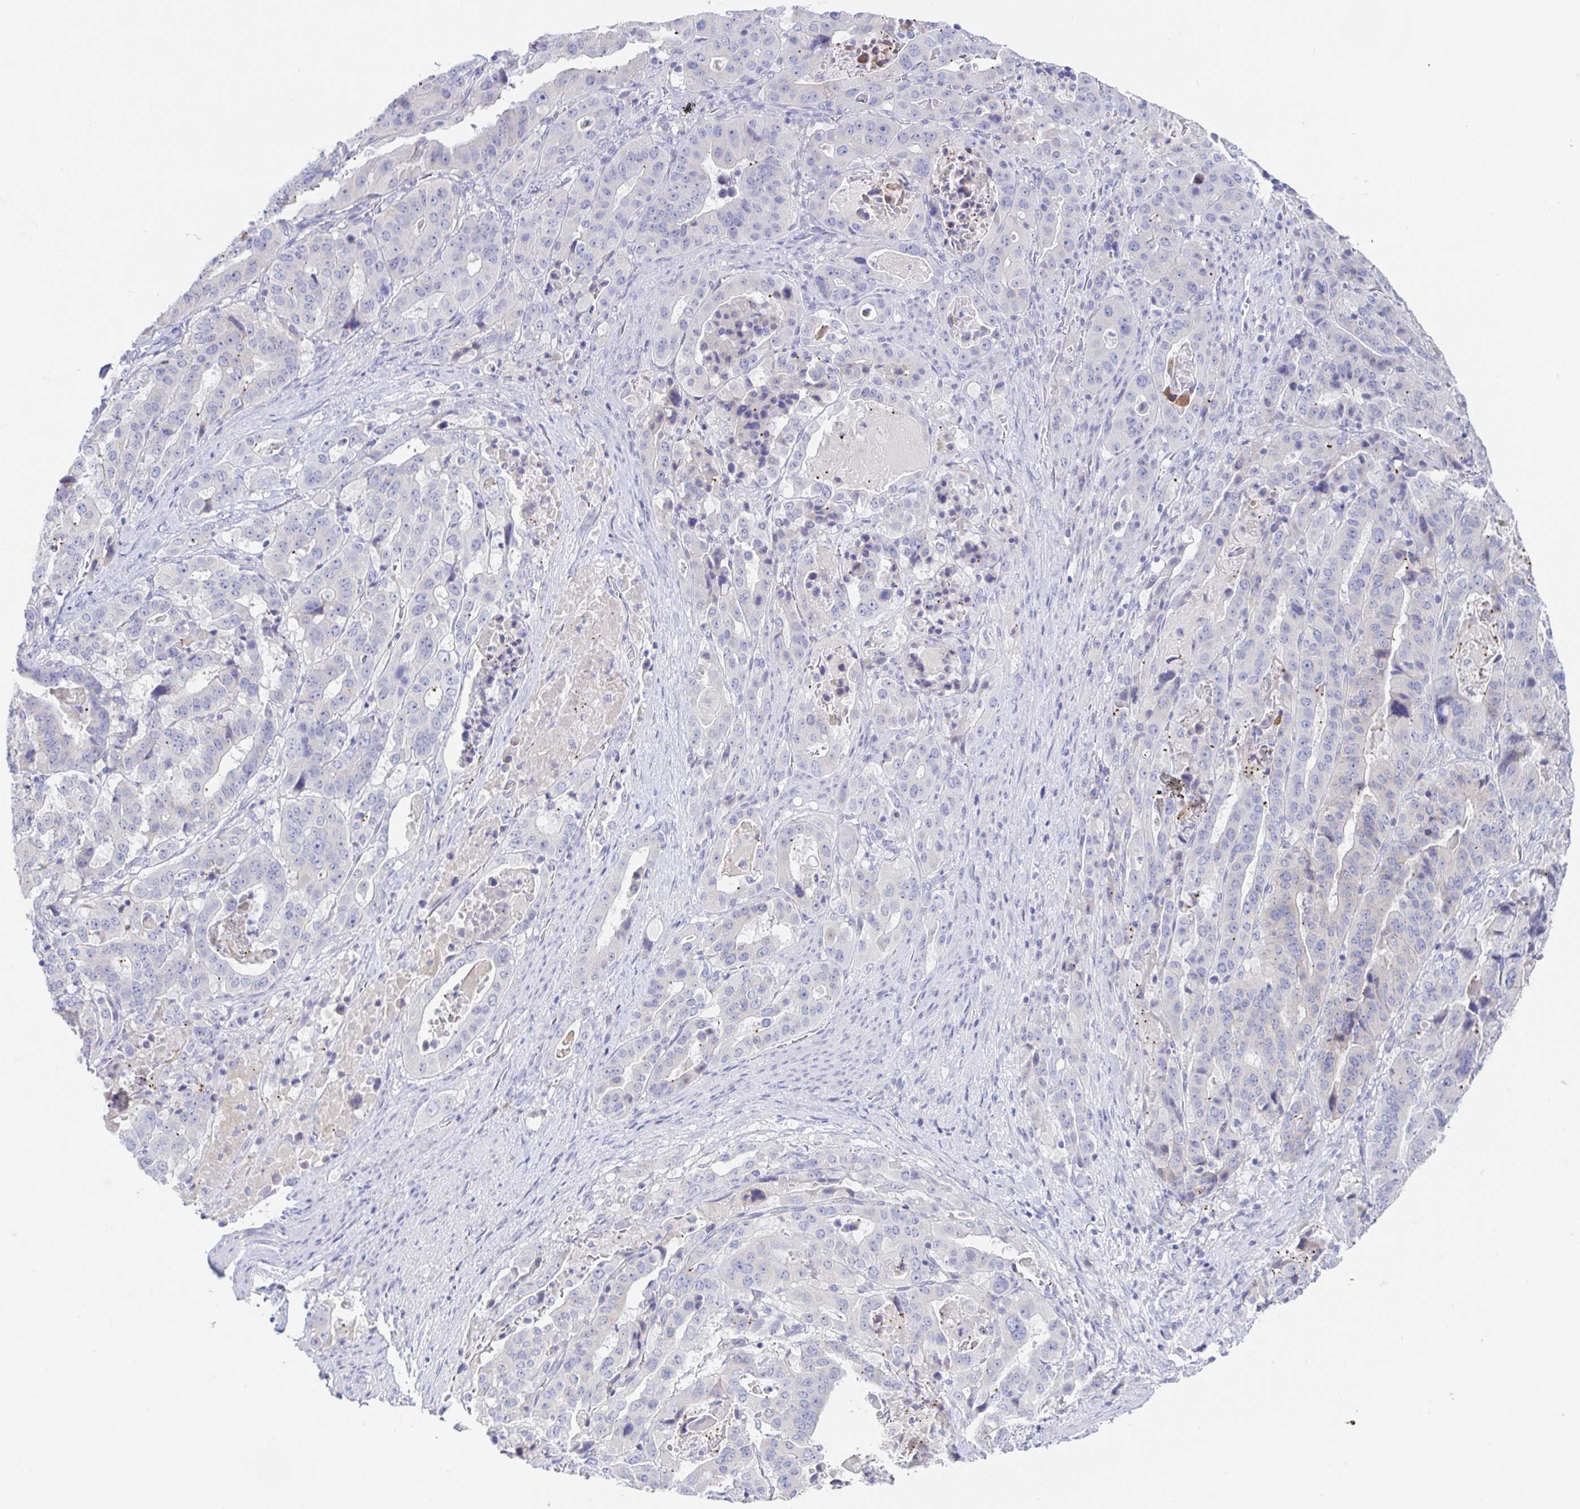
{"staining": {"intensity": "negative", "quantity": "none", "location": "none"}, "tissue": "stomach cancer", "cell_type": "Tumor cells", "image_type": "cancer", "snomed": [{"axis": "morphology", "description": "Adenocarcinoma, NOS"}, {"axis": "topography", "description": "Stomach"}], "caption": "Immunohistochemistry (IHC) of human stomach adenocarcinoma displays no positivity in tumor cells. The staining is performed using DAB (3,3'-diaminobenzidine) brown chromogen with nuclei counter-stained in using hematoxylin.", "gene": "SIAH3", "patient": {"sex": "male", "age": 48}}